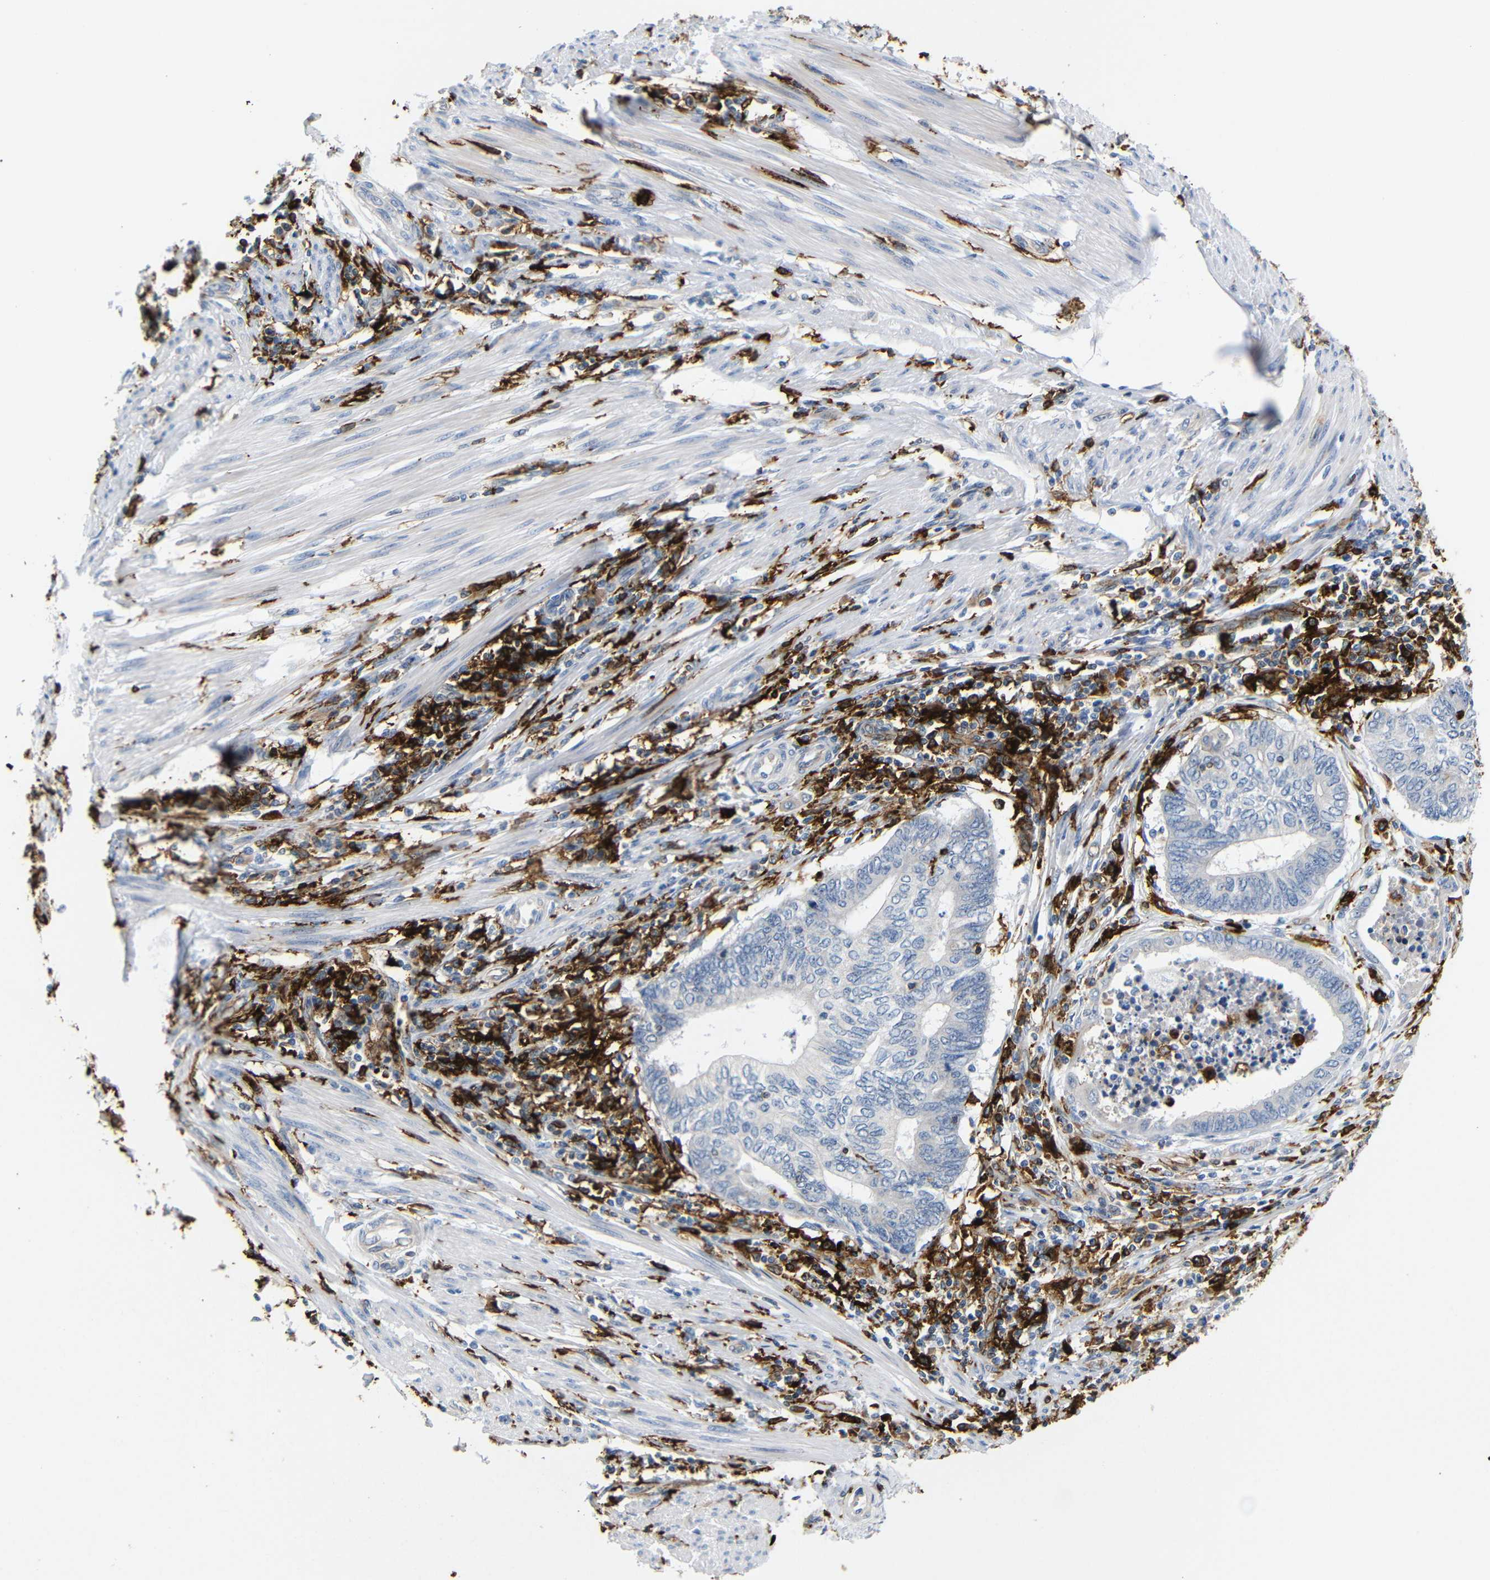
{"staining": {"intensity": "negative", "quantity": "none", "location": "none"}, "tissue": "endometrial cancer", "cell_type": "Tumor cells", "image_type": "cancer", "snomed": [{"axis": "morphology", "description": "Adenocarcinoma, NOS"}, {"axis": "topography", "description": "Uterus"}, {"axis": "topography", "description": "Endometrium"}], "caption": "Immunohistochemistry (IHC) of adenocarcinoma (endometrial) displays no staining in tumor cells.", "gene": "HLA-DQB1", "patient": {"sex": "female", "age": 70}}